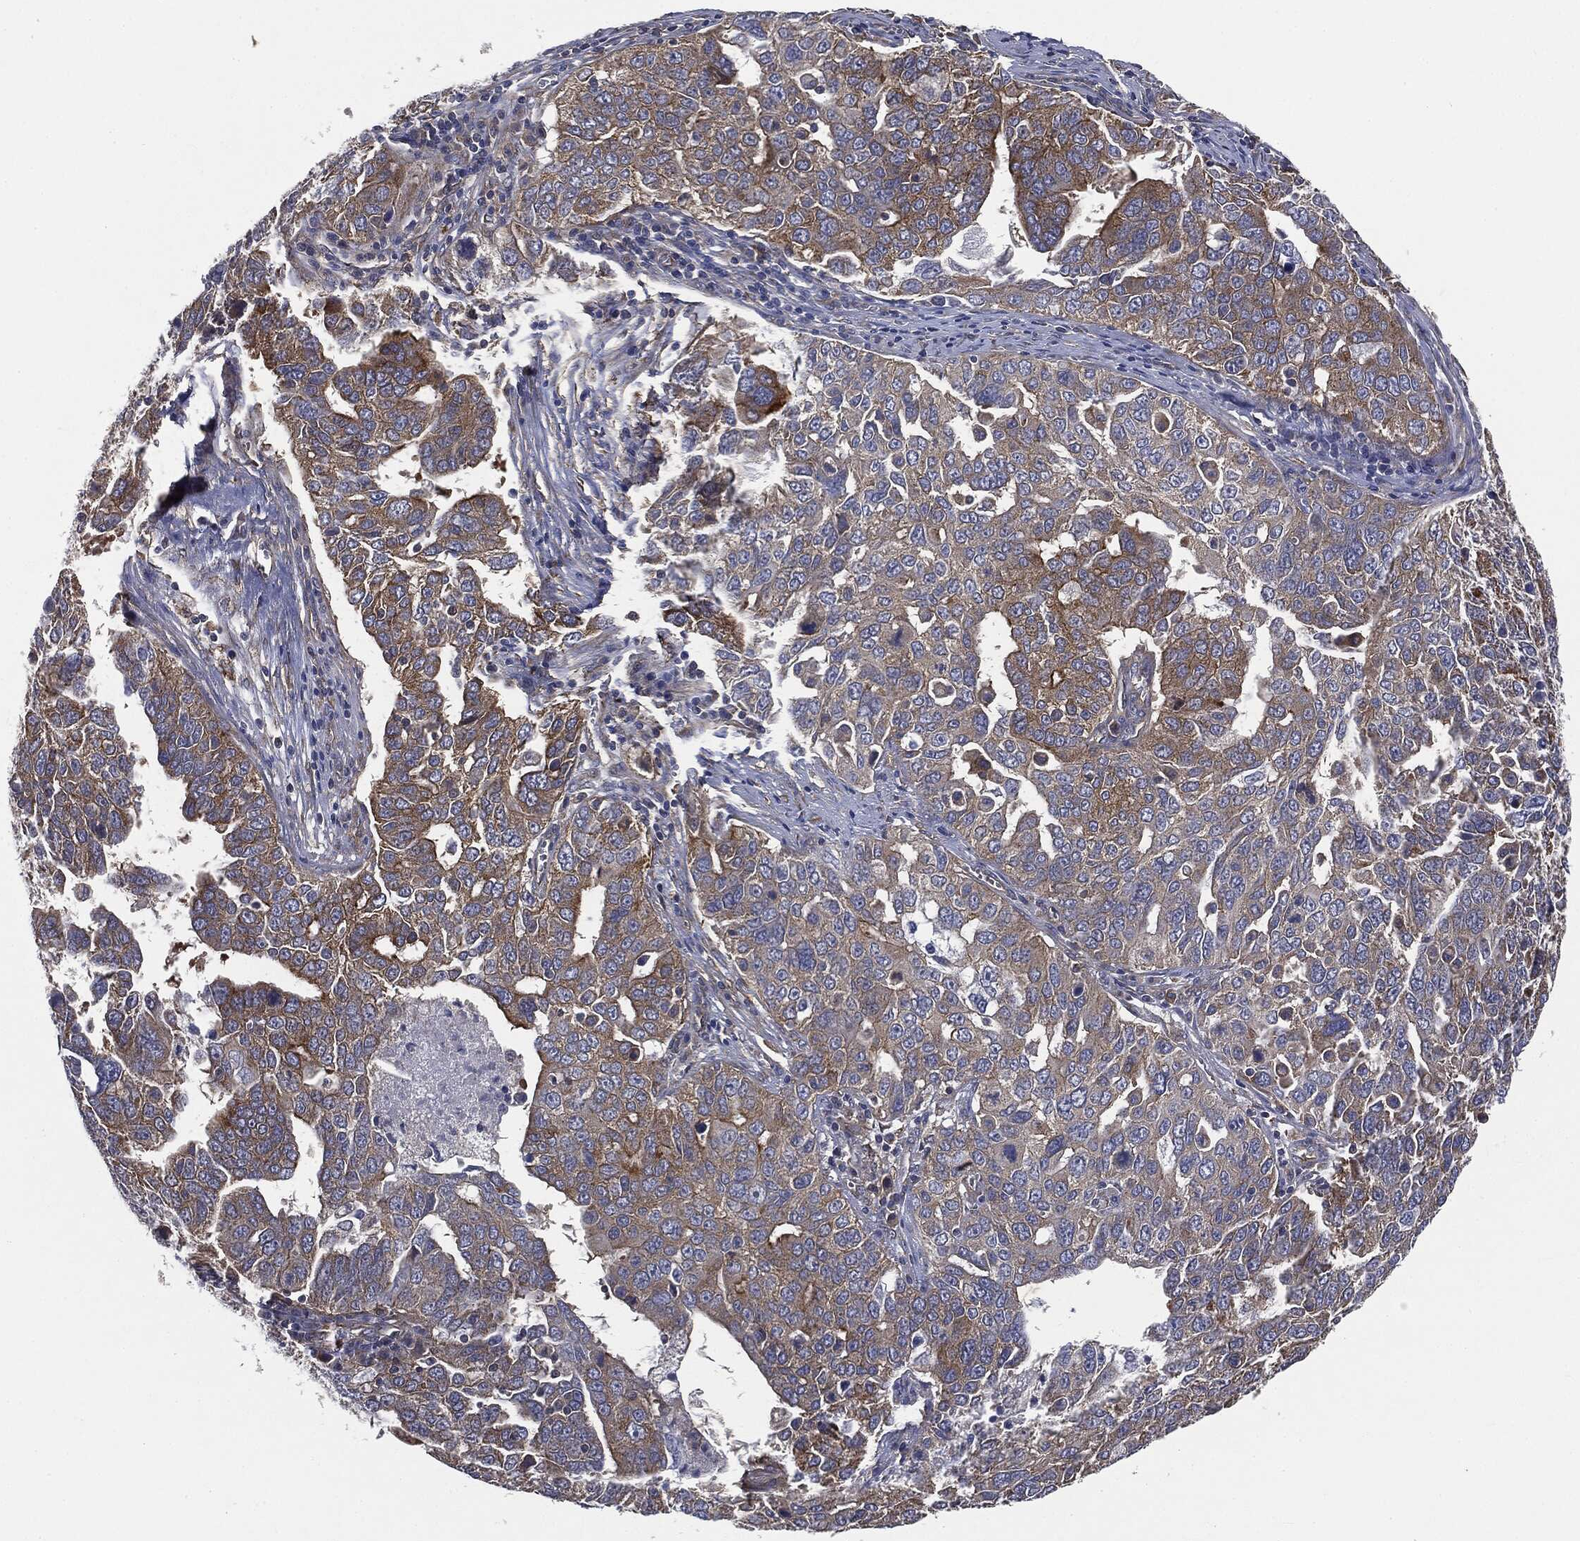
{"staining": {"intensity": "moderate", "quantity": "25%-75%", "location": "cytoplasmic/membranous"}, "tissue": "ovarian cancer", "cell_type": "Tumor cells", "image_type": "cancer", "snomed": [{"axis": "morphology", "description": "Carcinoma, endometroid"}, {"axis": "topography", "description": "Soft tissue"}, {"axis": "topography", "description": "Ovary"}], "caption": "Ovarian cancer (endometroid carcinoma) tissue displays moderate cytoplasmic/membranous positivity in approximately 25%-75% of tumor cells, visualized by immunohistochemistry.", "gene": "EPS15L1", "patient": {"sex": "female", "age": 52}}